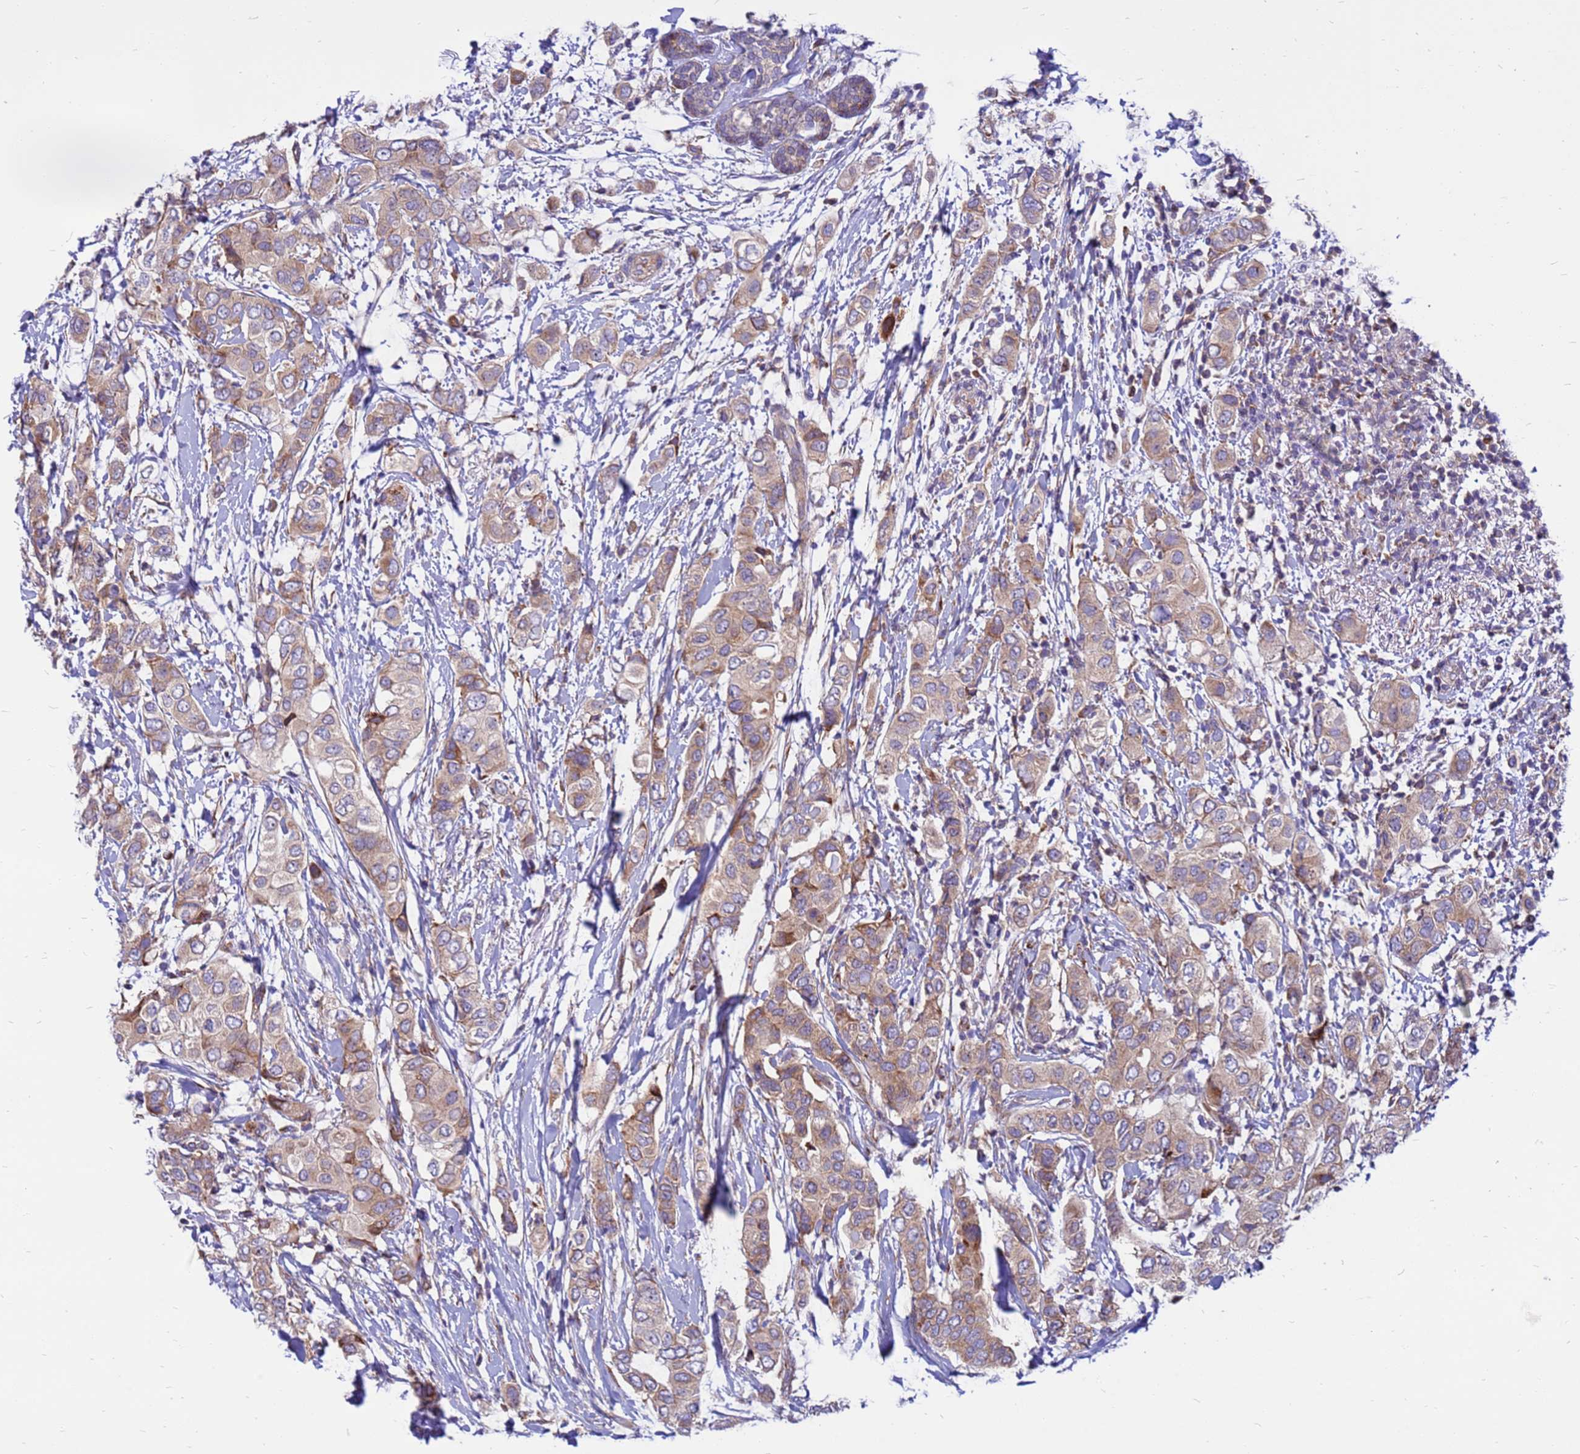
{"staining": {"intensity": "strong", "quantity": "<25%", "location": "cytoplasmic/membranous"}, "tissue": "breast cancer", "cell_type": "Tumor cells", "image_type": "cancer", "snomed": [{"axis": "morphology", "description": "Lobular carcinoma"}, {"axis": "topography", "description": "Breast"}], "caption": "Immunohistochemistry histopathology image of neoplastic tissue: breast lobular carcinoma stained using IHC shows medium levels of strong protein expression localized specifically in the cytoplasmic/membranous of tumor cells, appearing as a cytoplasmic/membranous brown color.", "gene": "ZNF669", "patient": {"sex": "female", "age": 51}}